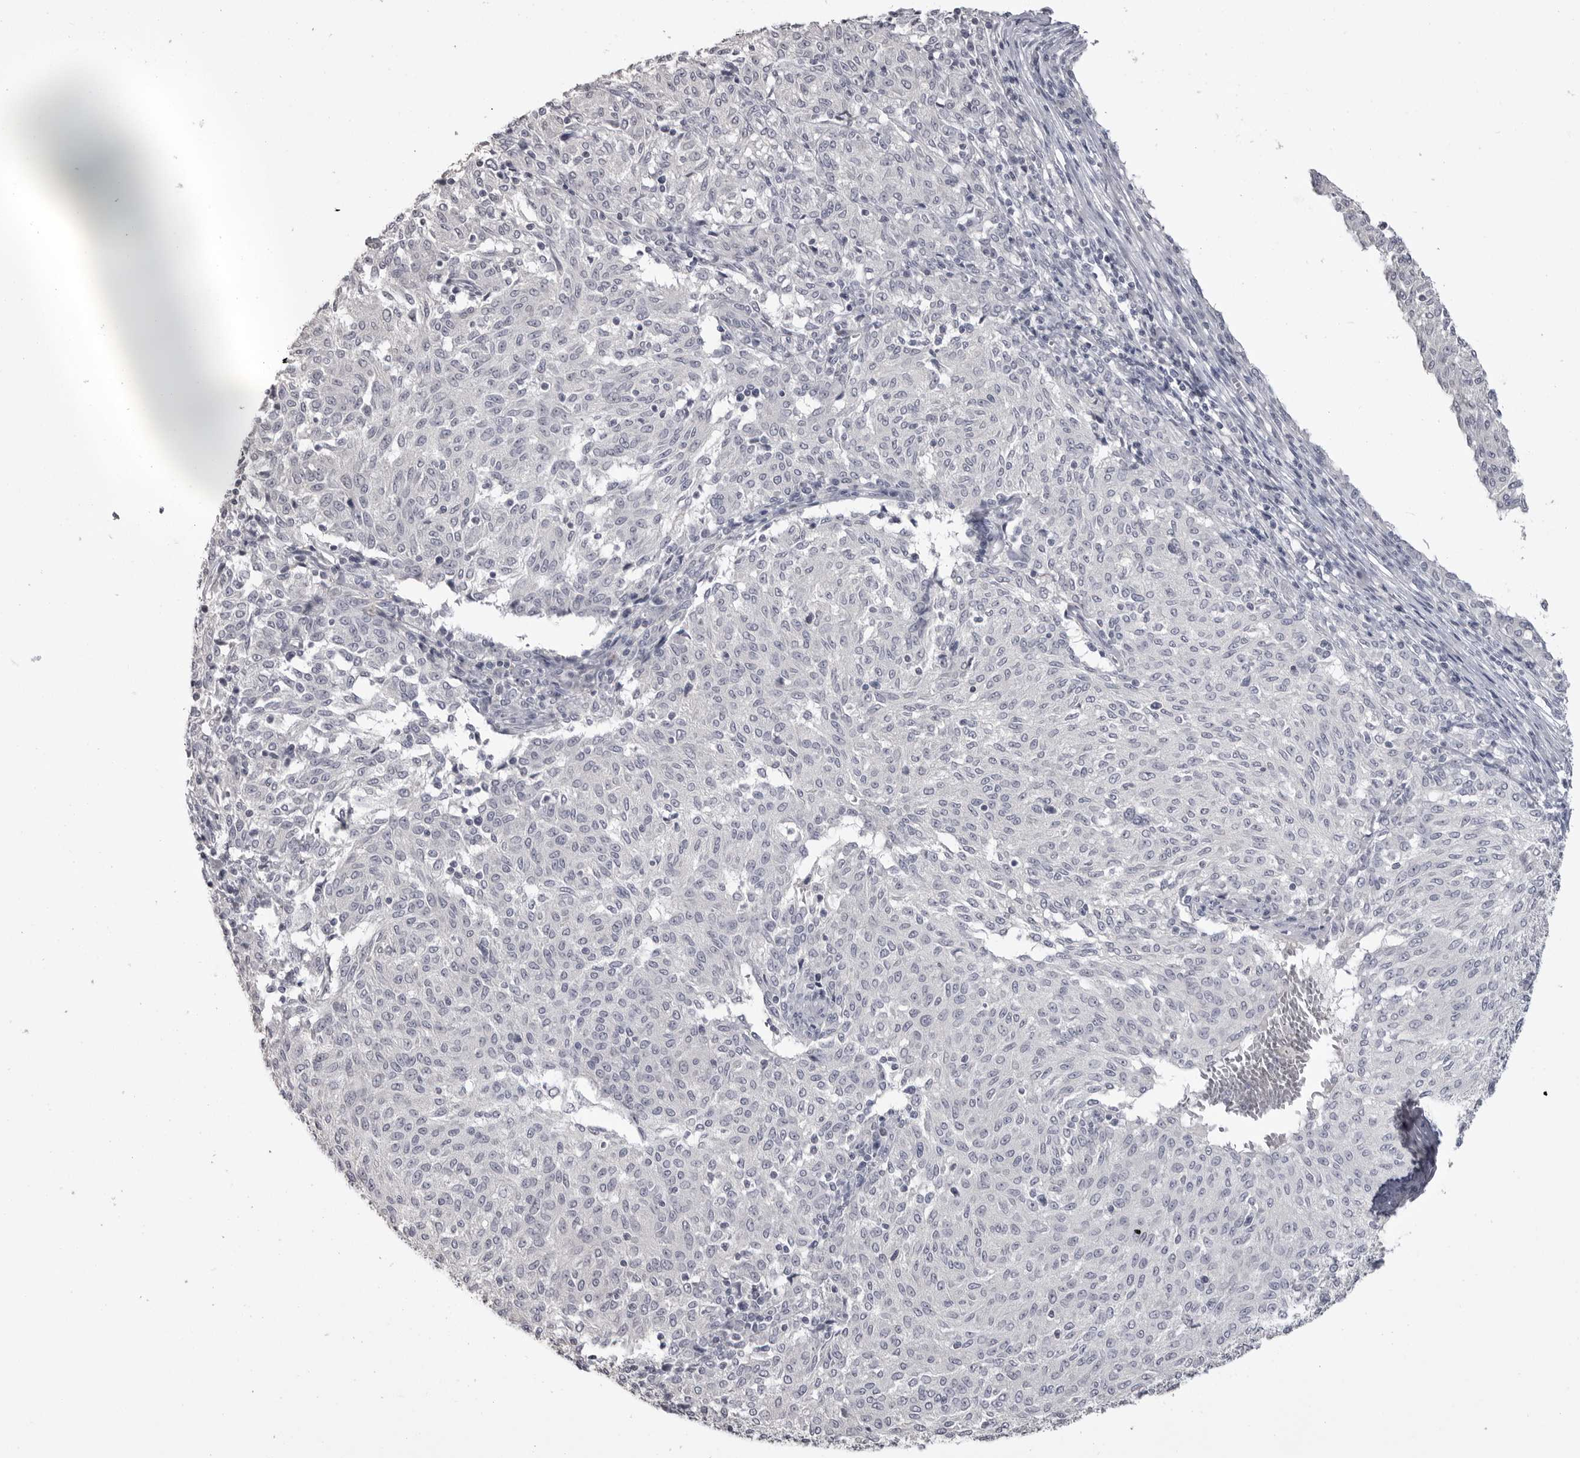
{"staining": {"intensity": "negative", "quantity": "none", "location": "none"}, "tissue": "melanoma", "cell_type": "Tumor cells", "image_type": "cancer", "snomed": [{"axis": "morphology", "description": "Malignant melanoma, NOS"}, {"axis": "topography", "description": "Skin"}], "caption": "Immunohistochemical staining of melanoma displays no significant positivity in tumor cells.", "gene": "GPN2", "patient": {"sex": "female", "age": 72}}